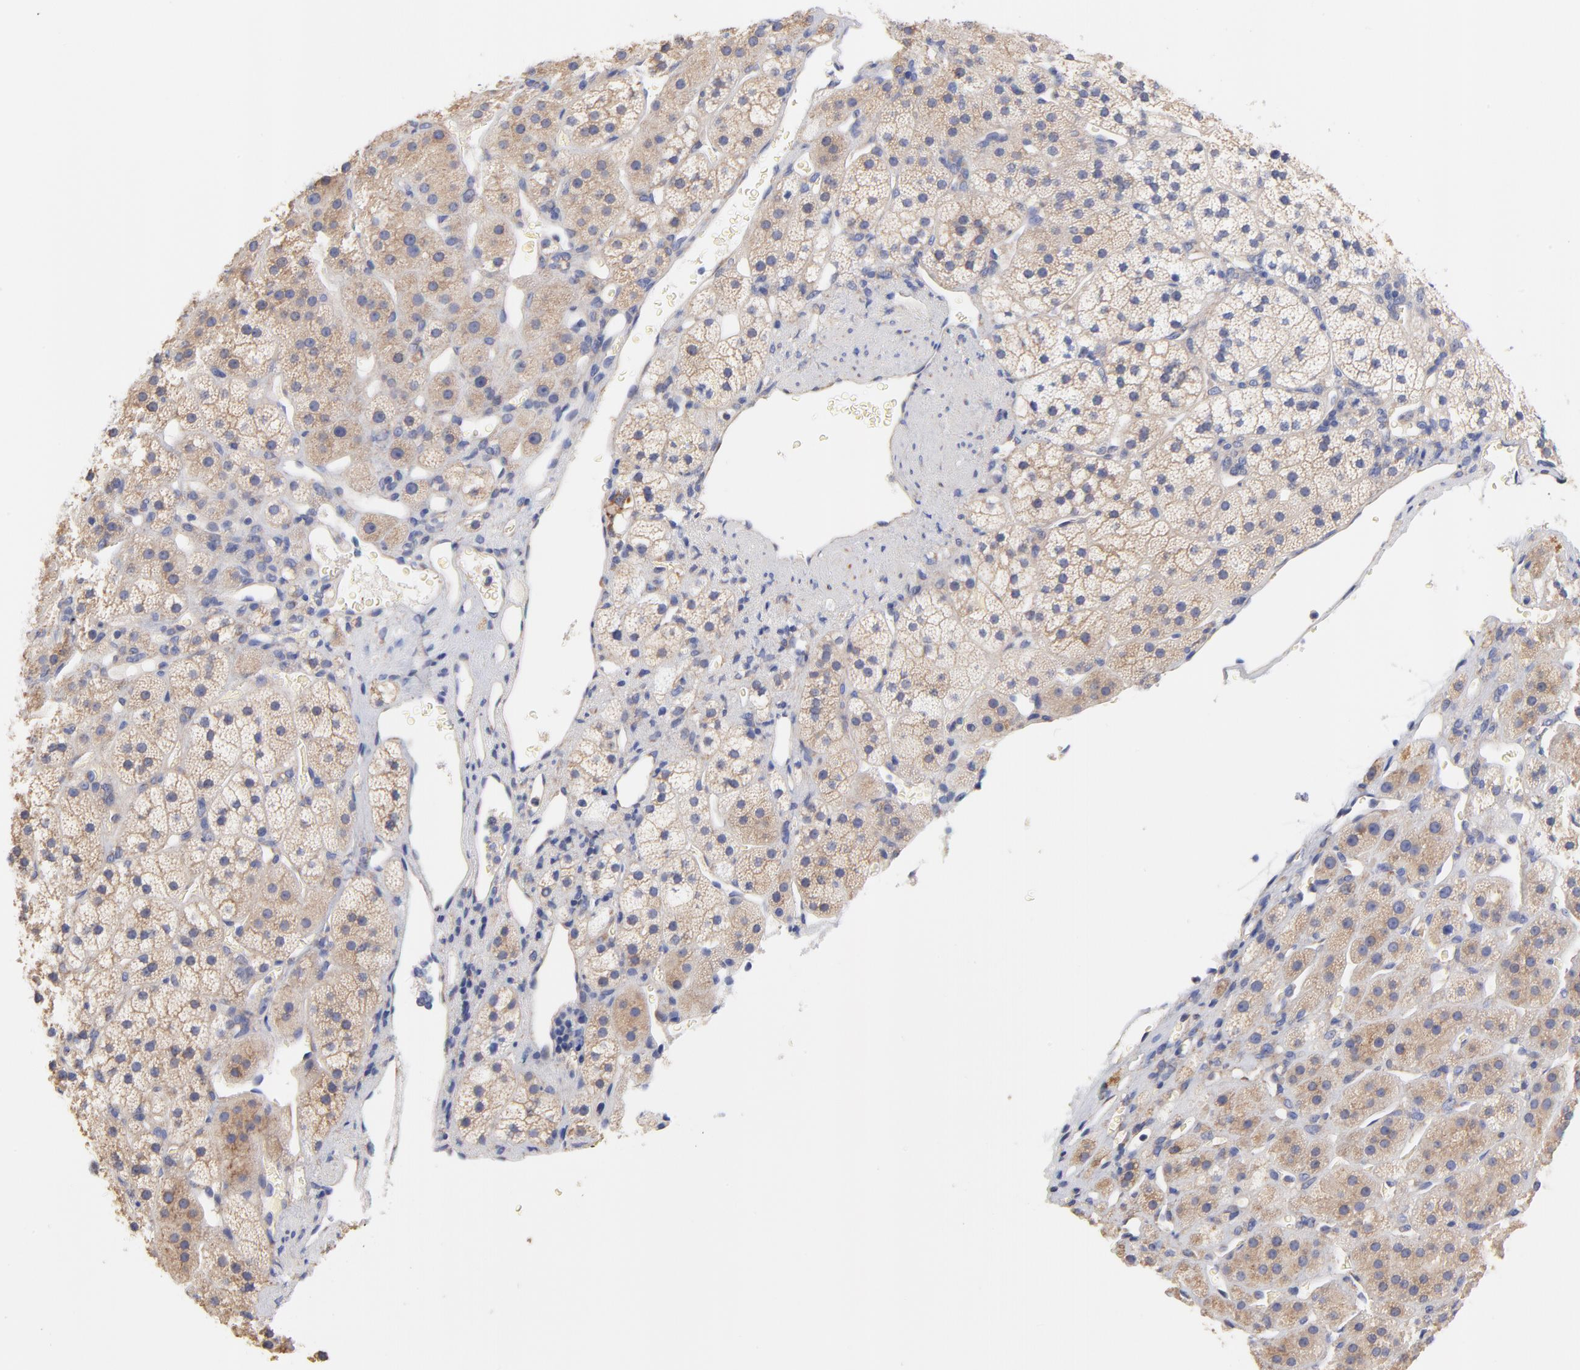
{"staining": {"intensity": "weak", "quantity": ">75%", "location": "cytoplasmic/membranous"}, "tissue": "adrenal gland", "cell_type": "Glandular cells", "image_type": "normal", "snomed": [{"axis": "morphology", "description": "Normal tissue, NOS"}, {"axis": "topography", "description": "Adrenal gland"}], "caption": "IHC (DAB (3,3'-diaminobenzidine)) staining of unremarkable human adrenal gland displays weak cytoplasmic/membranous protein positivity in approximately >75% of glandular cells.", "gene": "HS3ST1", "patient": {"sex": "female", "age": 44}}